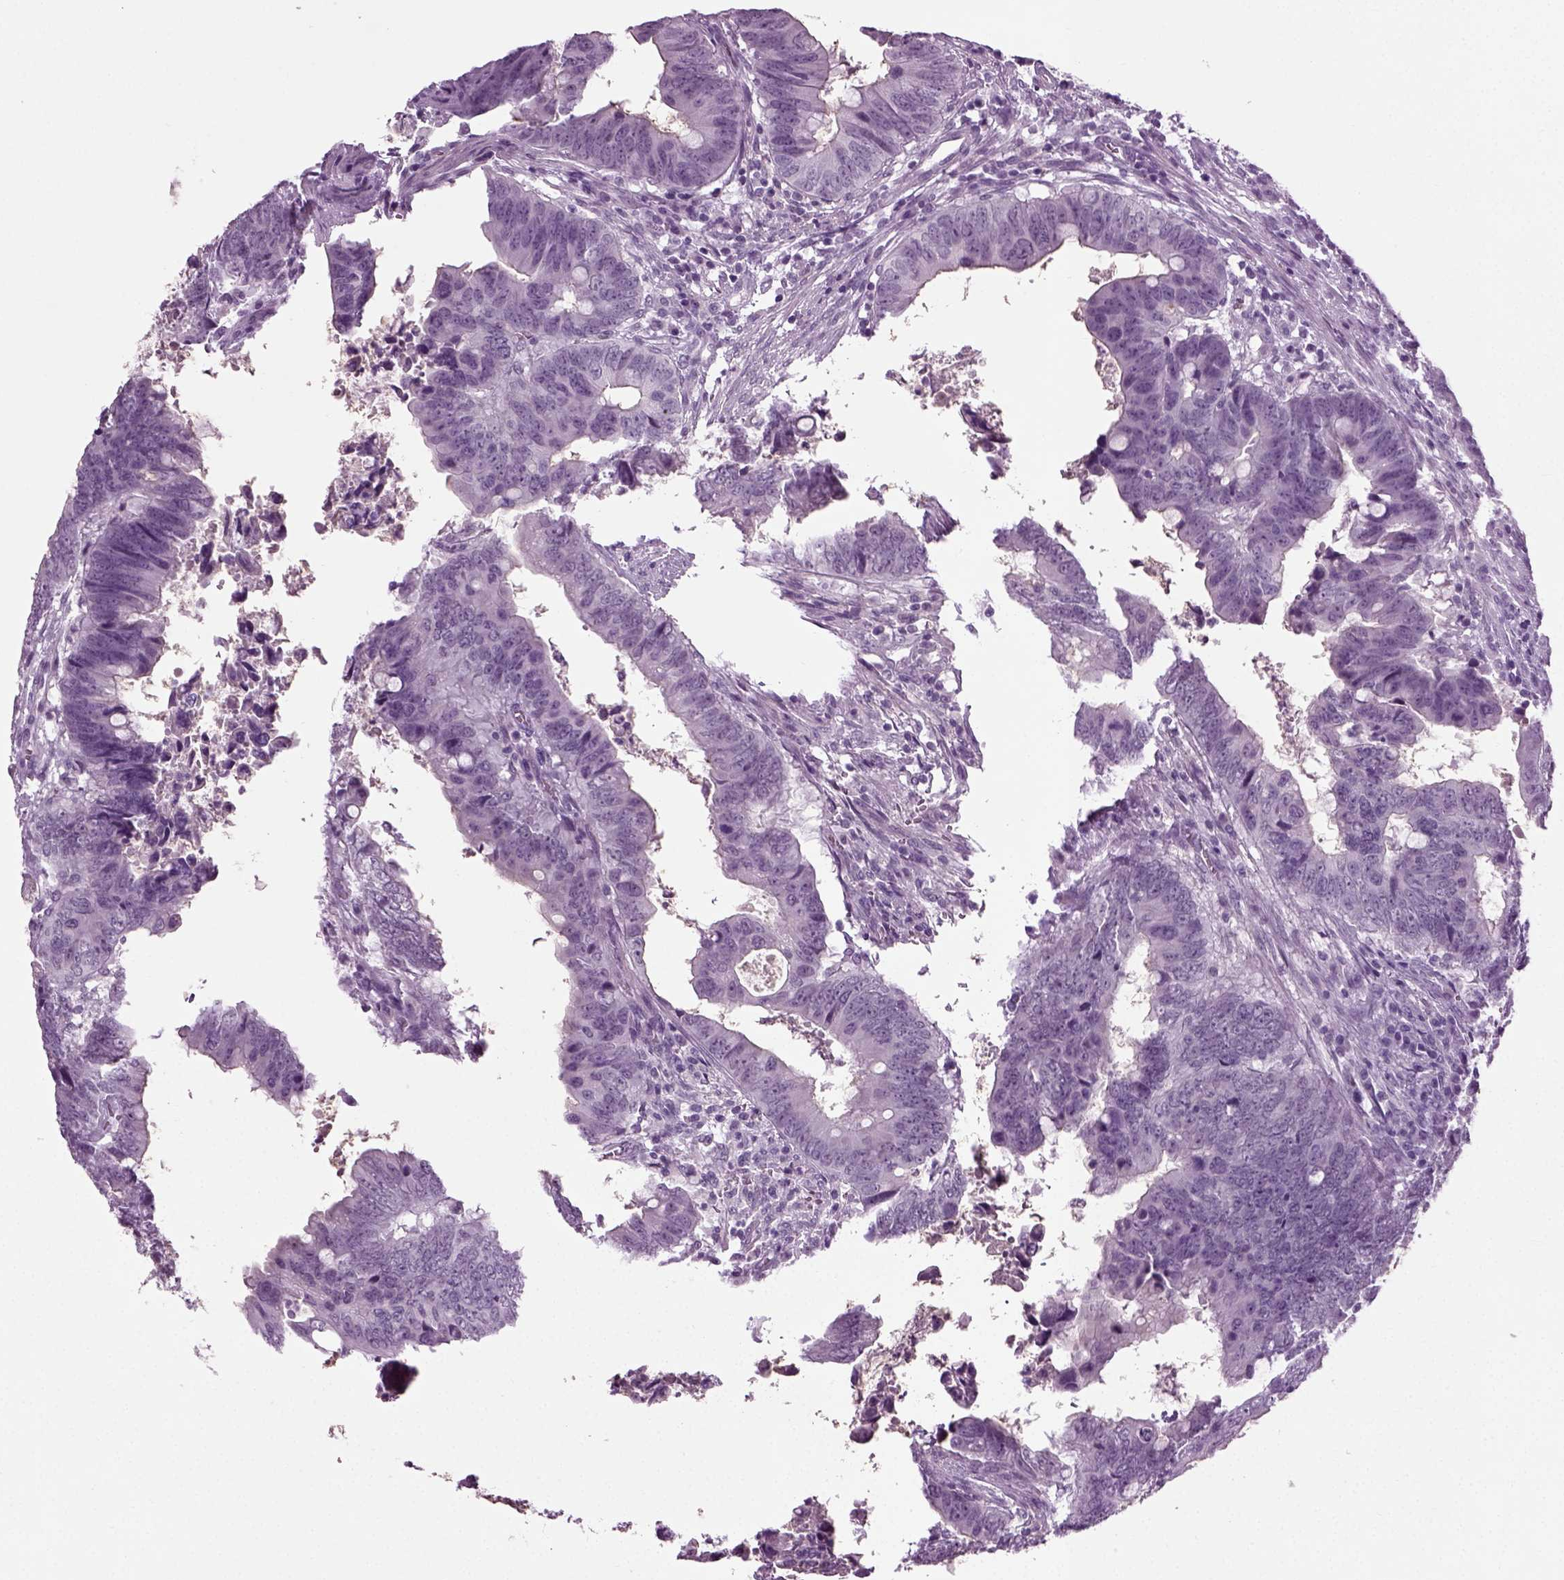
{"staining": {"intensity": "negative", "quantity": "none", "location": "none"}, "tissue": "colorectal cancer", "cell_type": "Tumor cells", "image_type": "cancer", "snomed": [{"axis": "morphology", "description": "Adenocarcinoma, NOS"}, {"axis": "topography", "description": "Colon"}], "caption": "Photomicrograph shows no protein staining in tumor cells of colorectal adenocarcinoma tissue.", "gene": "ZC2HC1C", "patient": {"sex": "female", "age": 82}}